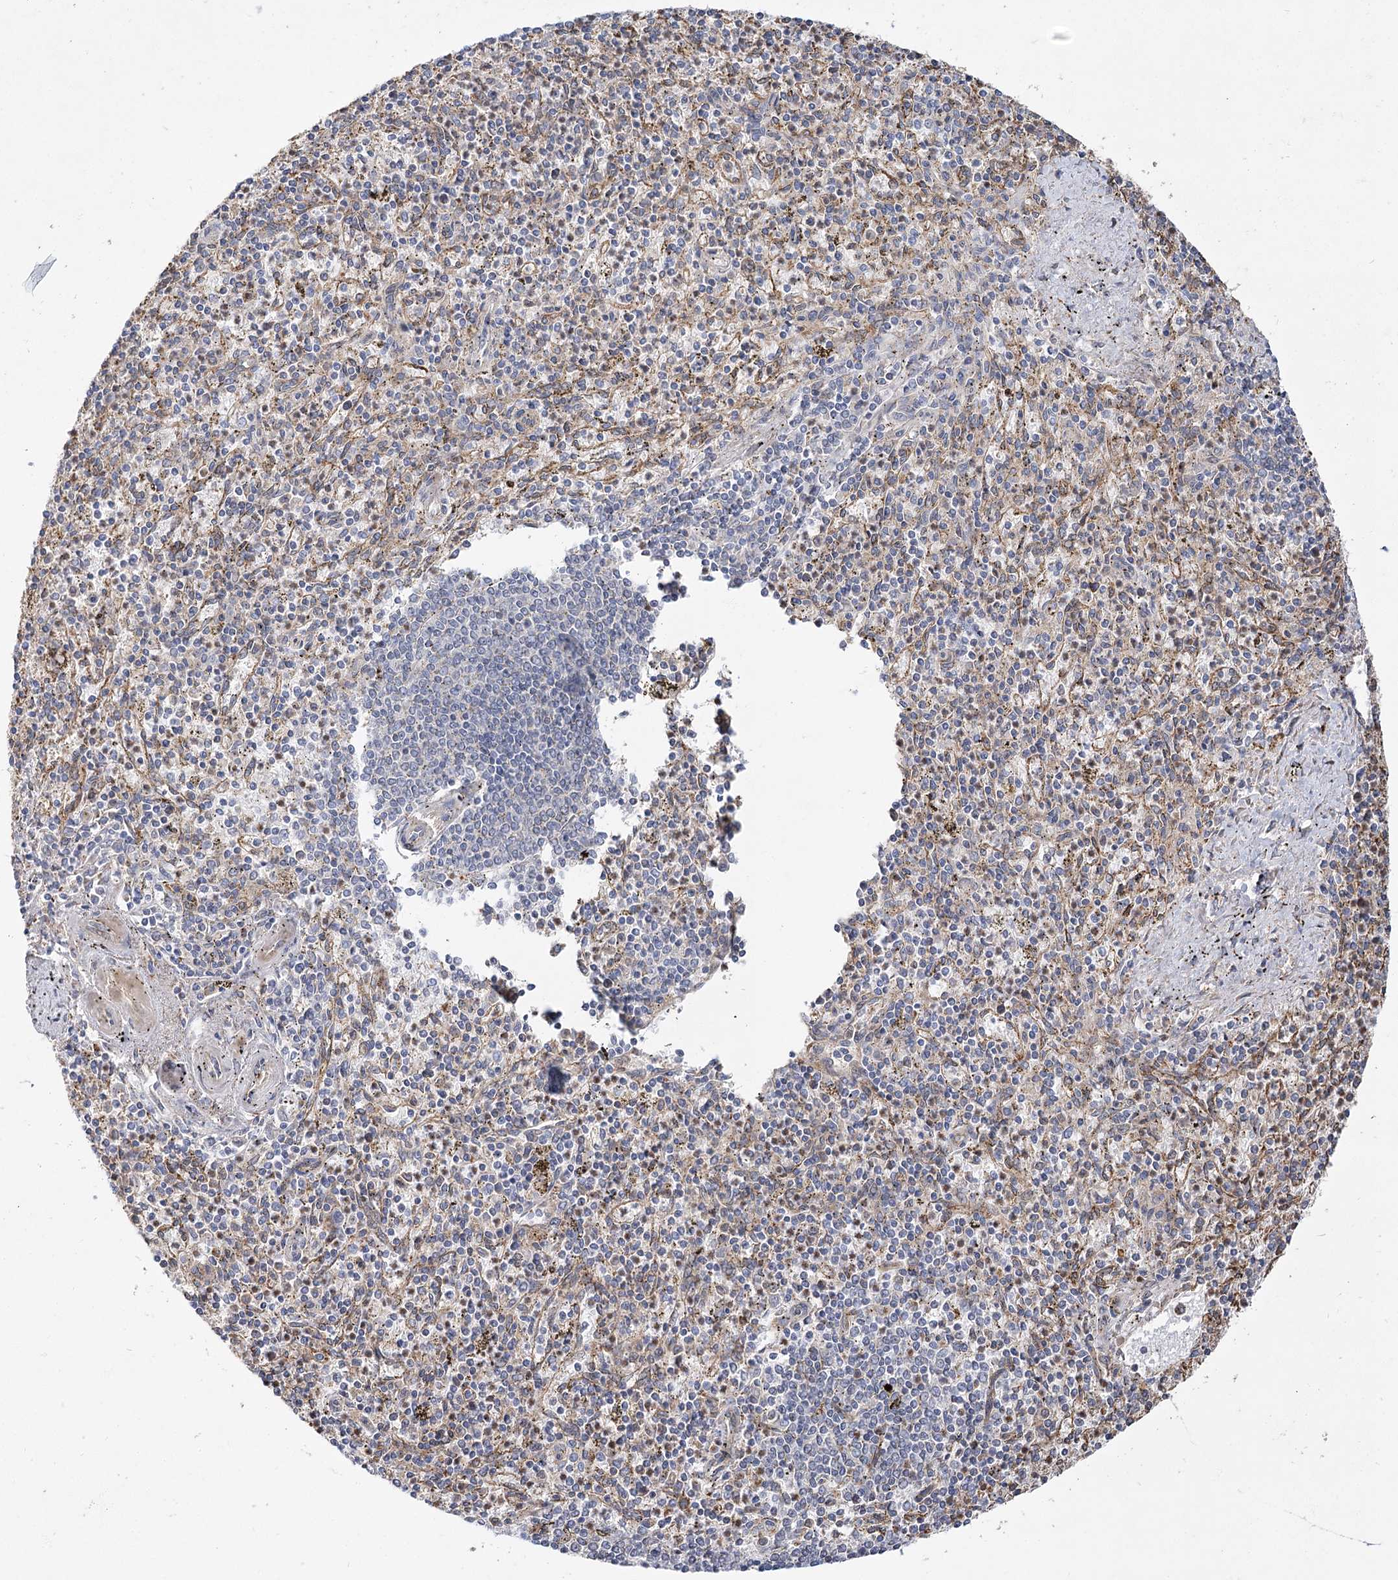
{"staining": {"intensity": "weak", "quantity": "<25%", "location": "cytoplasmic/membranous"}, "tissue": "spleen", "cell_type": "Cells in red pulp", "image_type": "normal", "snomed": [{"axis": "morphology", "description": "Normal tissue, NOS"}, {"axis": "topography", "description": "Spleen"}], "caption": "This is a image of IHC staining of benign spleen, which shows no staining in cells in red pulp.", "gene": "ZFYVE16", "patient": {"sex": "male", "age": 72}}